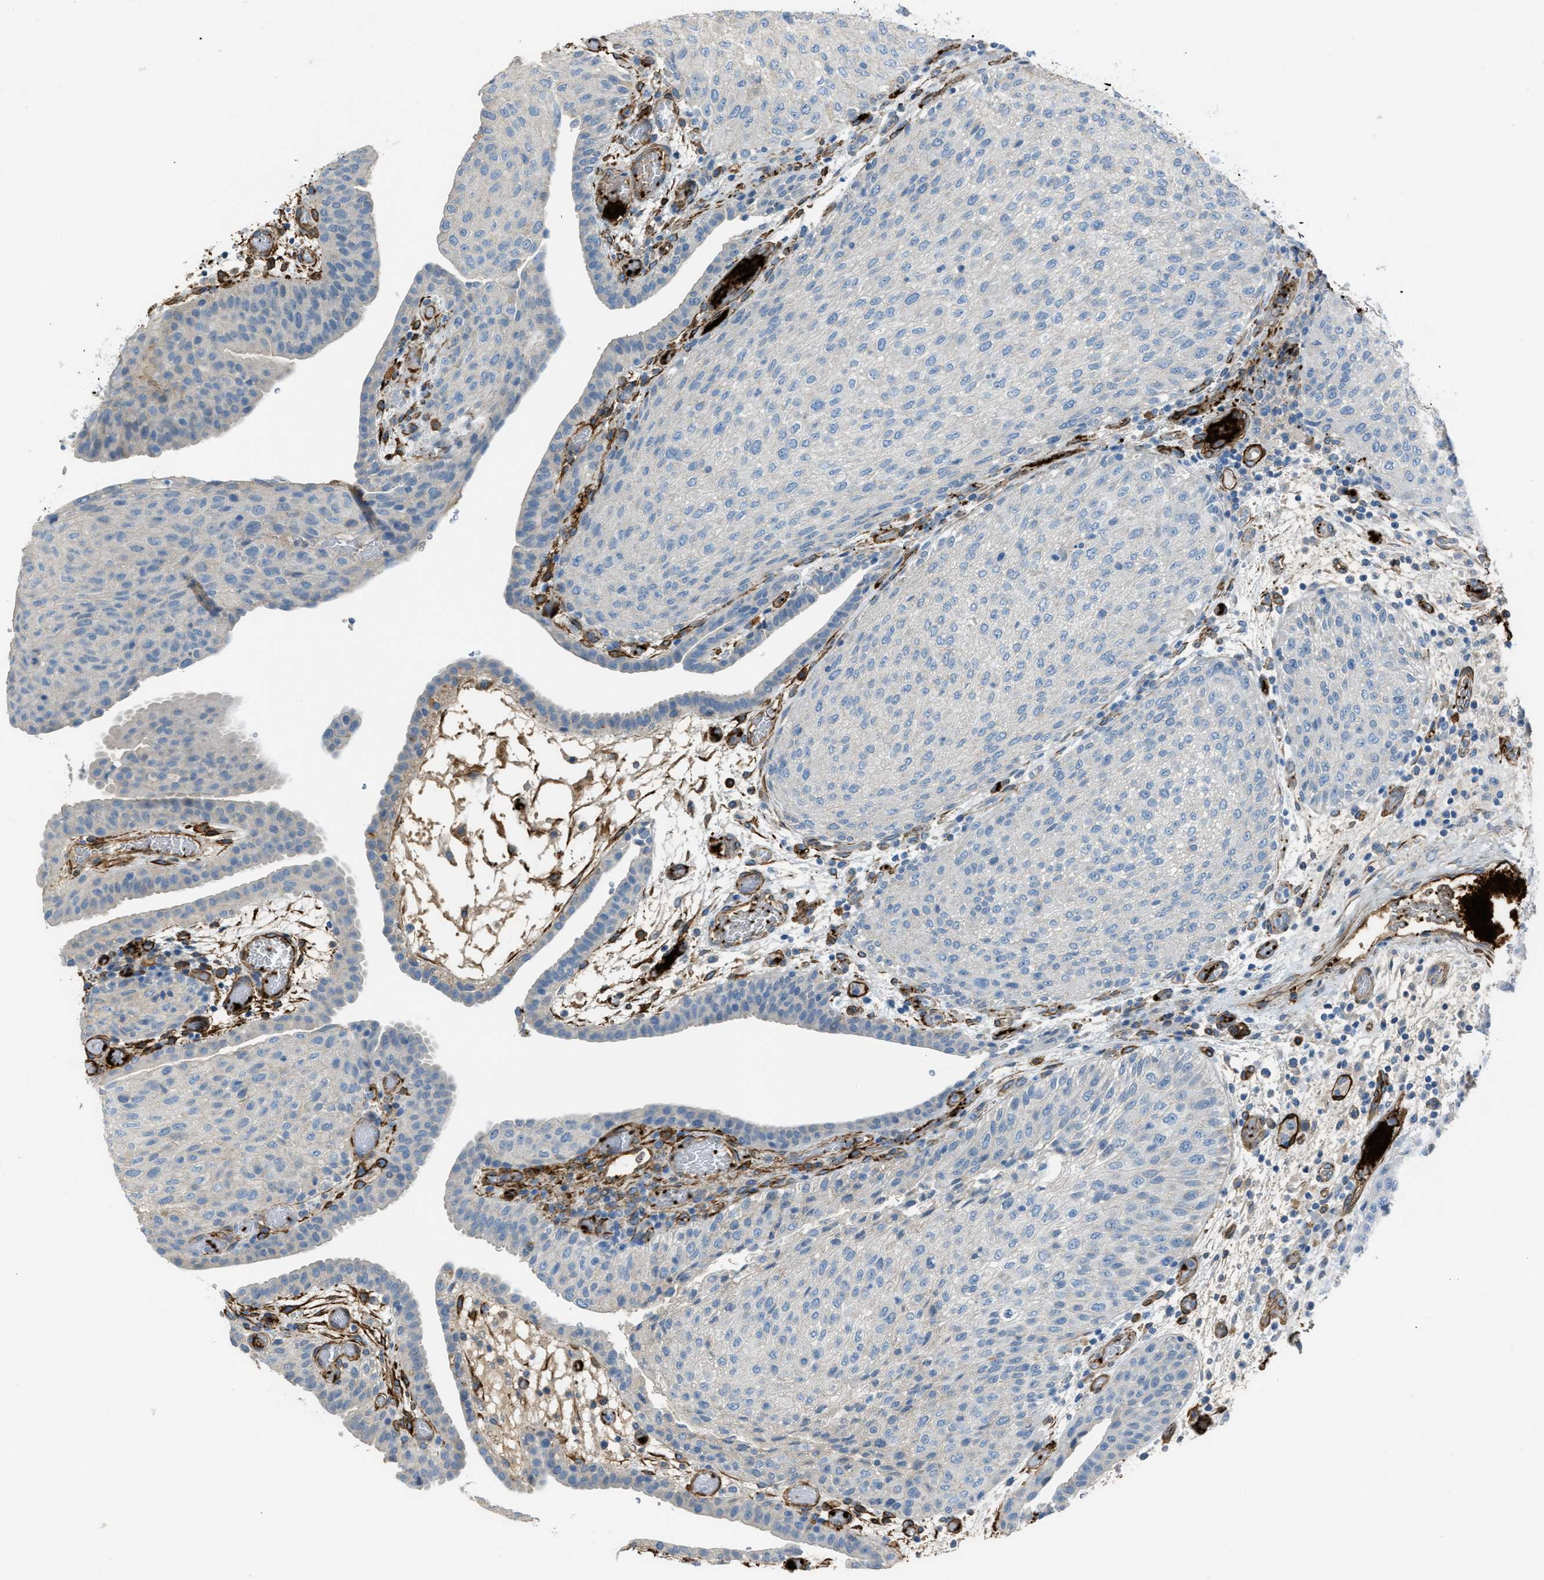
{"staining": {"intensity": "negative", "quantity": "none", "location": "none"}, "tissue": "urothelial cancer", "cell_type": "Tumor cells", "image_type": "cancer", "snomed": [{"axis": "morphology", "description": "Urothelial carcinoma, Low grade"}, {"axis": "morphology", "description": "Urothelial carcinoma, High grade"}, {"axis": "topography", "description": "Urinary bladder"}], "caption": "Tumor cells show no significant expression in urothelial cancer.", "gene": "SLC22A15", "patient": {"sex": "male", "age": 35}}